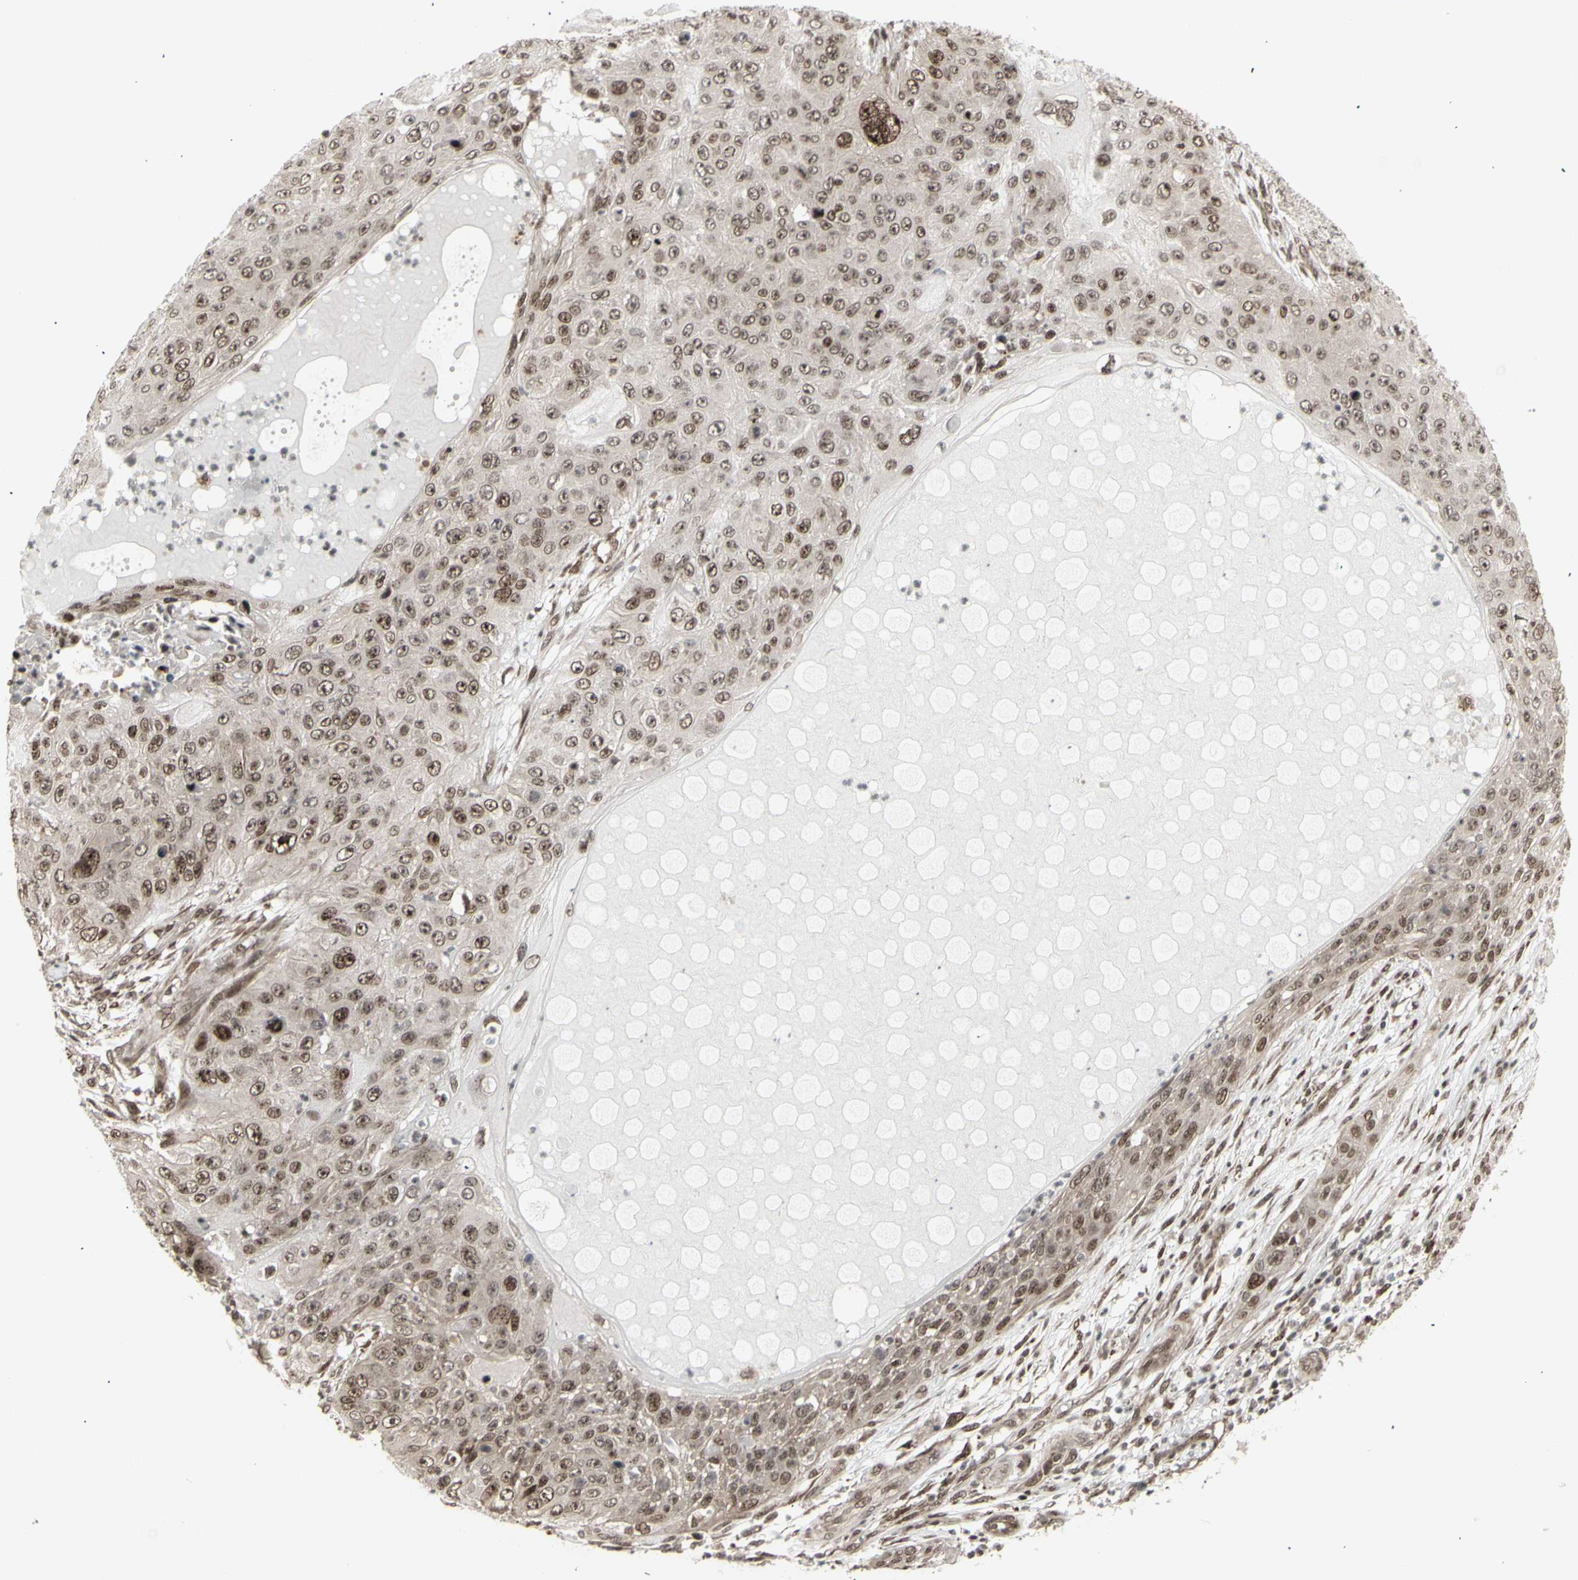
{"staining": {"intensity": "moderate", "quantity": ">75%", "location": "cytoplasmic/membranous,nuclear"}, "tissue": "skin cancer", "cell_type": "Tumor cells", "image_type": "cancer", "snomed": [{"axis": "morphology", "description": "Squamous cell carcinoma, NOS"}, {"axis": "topography", "description": "Skin"}], "caption": "Moderate cytoplasmic/membranous and nuclear protein staining is appreciated in about >75% of tumor cells in skin cancer.", "gene": "CBX1", "patient": {"sex": "female", "age": 80}}